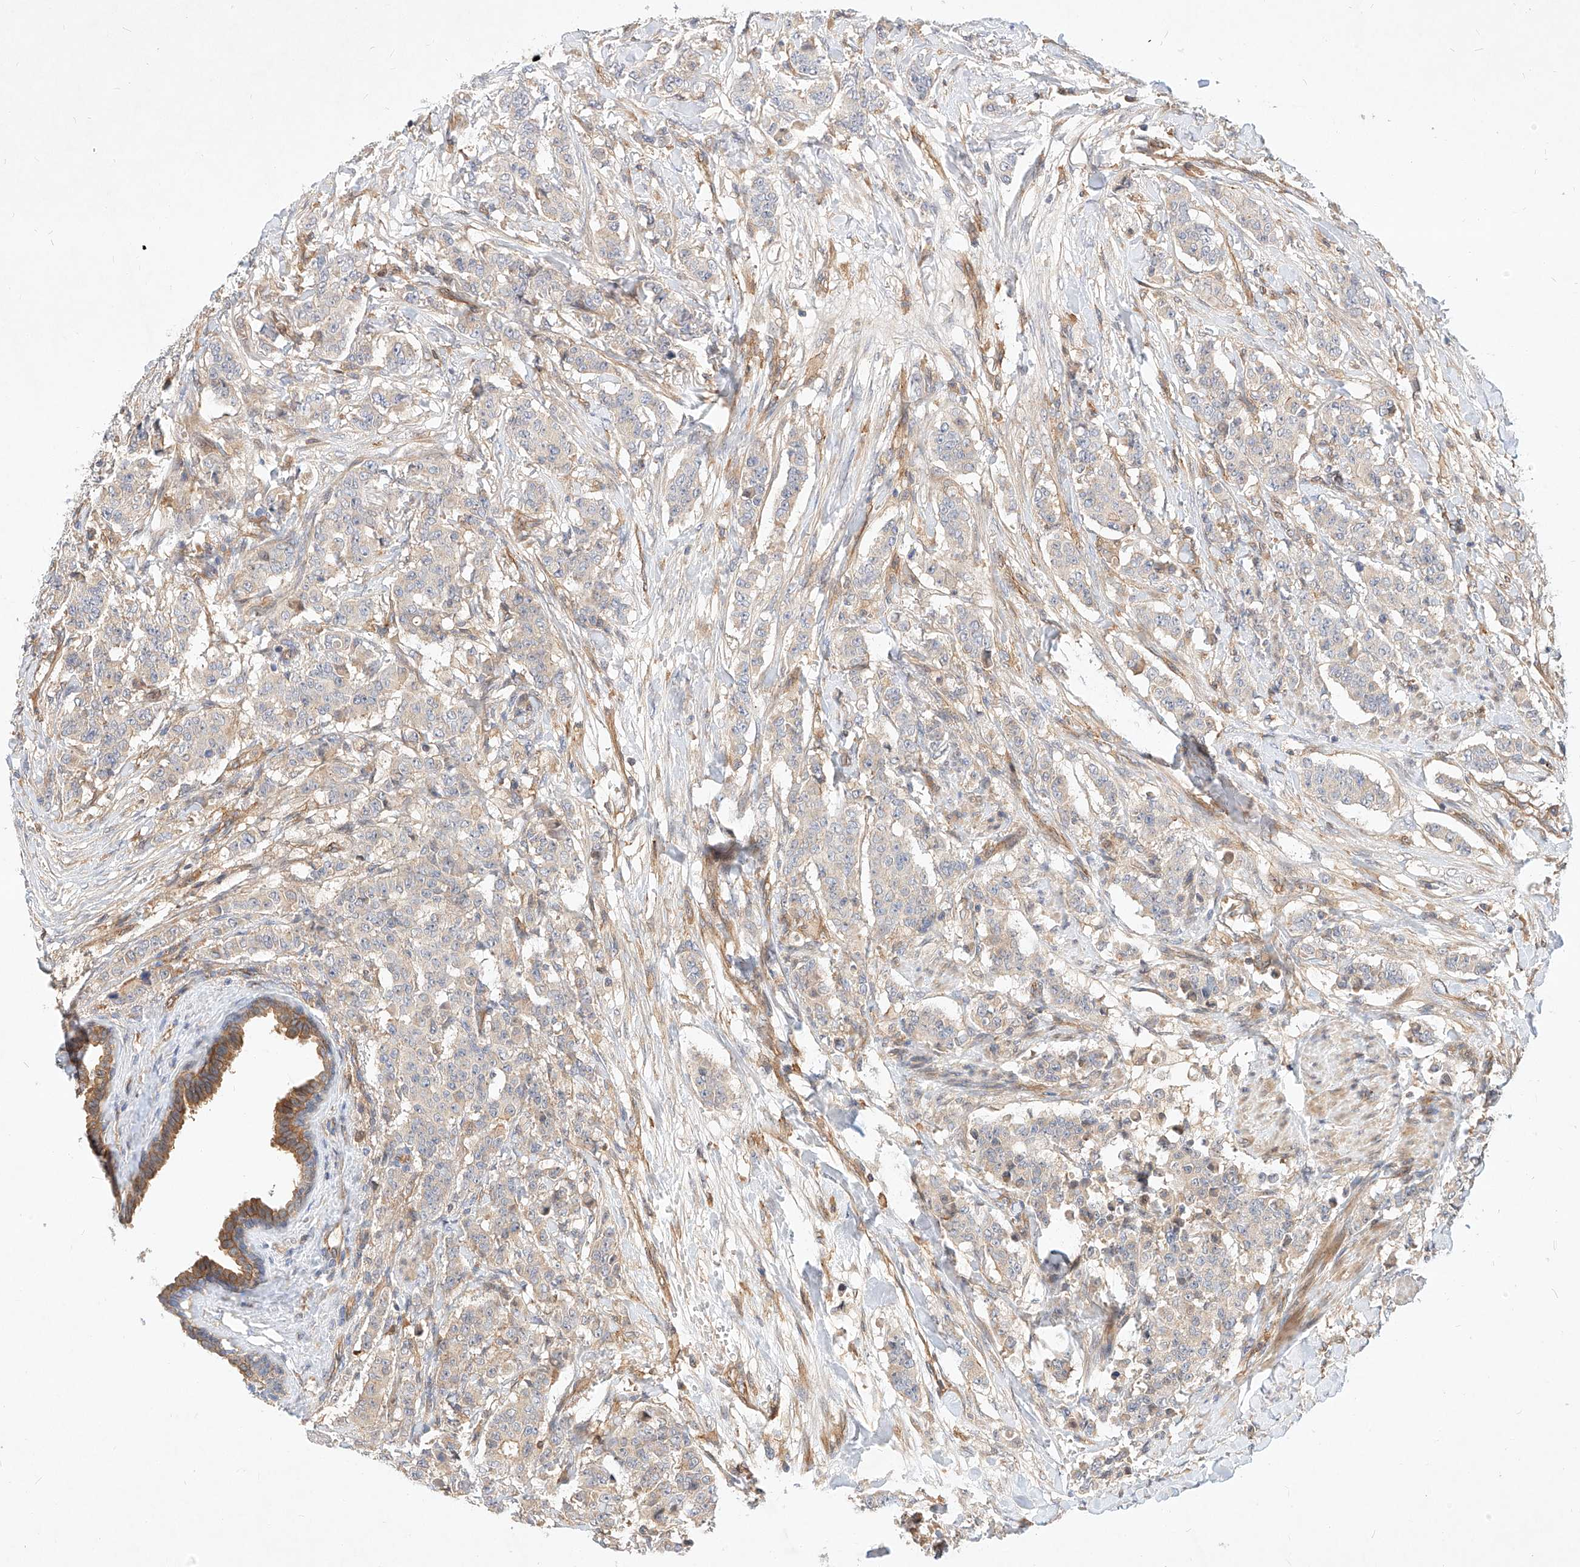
{"staining": {"intensity": "weak", "quantity": "<25%", "location": "cytoplasmic/membranous"}, "tissue": "breast cancer", "cell_type": "Tumor cells", "image_type": "cancer", "snomed": [{"axis": "morphology", "description": "Duct carcinoma"}, {"axis": "topography", "description": "Breast"}], "caption": "A high-resolution histopathology image shows IHC staining of invasive ductal carcinoma (breast), which displays no significant expression in tumor cells.", "gene": "NFAM1", "patient": {"sex": "female", "age": 40}}